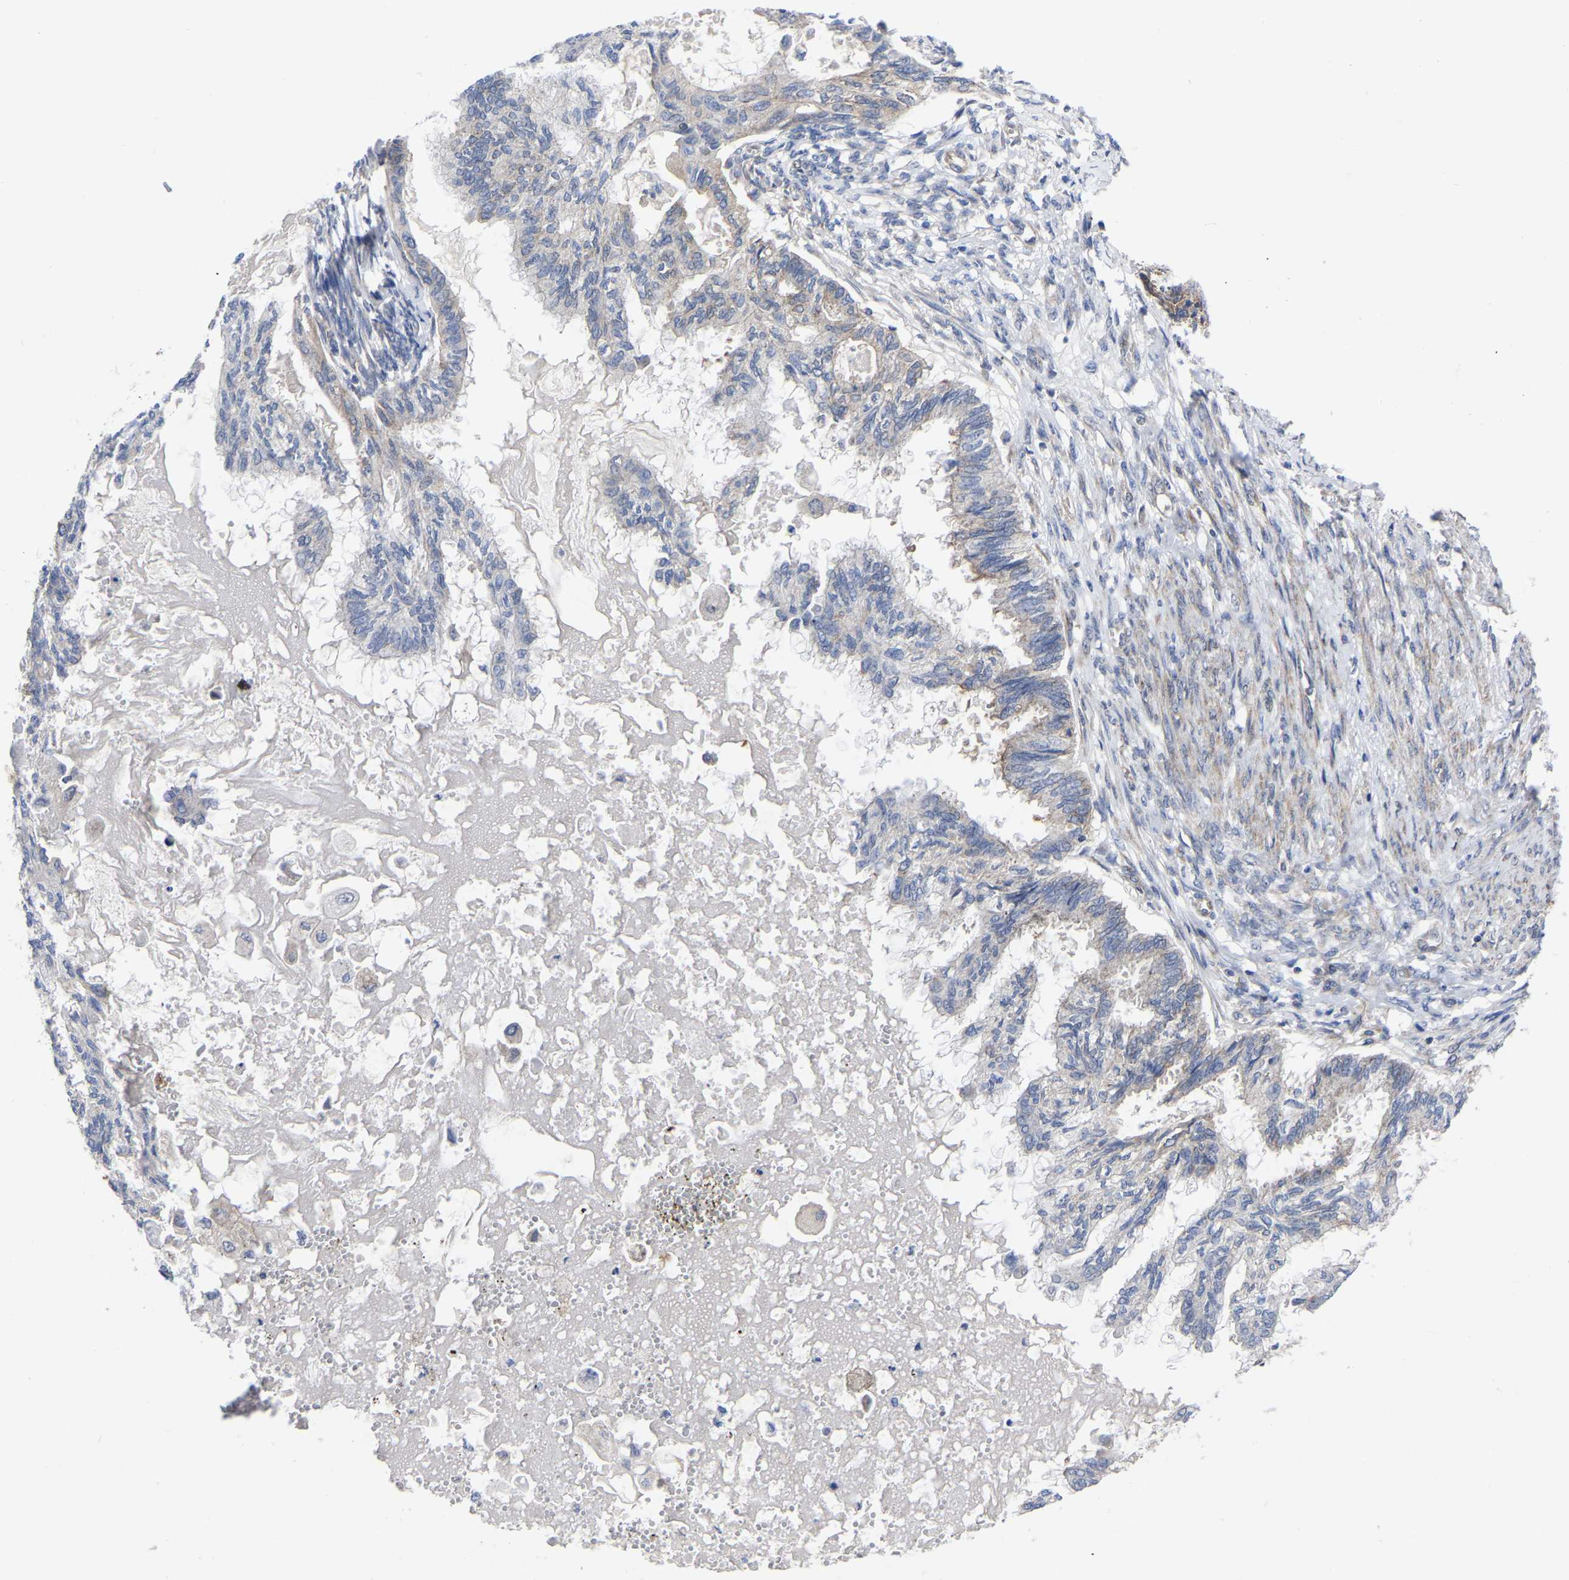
{"staining": {"intensity": "weak", "quantity": "<25%", "location": "cytoplasmic/membranous"}, "tissue": "cervical cancer", "cell_type": "Tumor cells", "image_type": "cancer", "snomed": [{"axis": "morphology", "description": "Normal tissue, NOS"}, {"axis": "morphology", "description": "Adenocarcinoma, NOS"}, {"axis": "topography", "description": "Cervix"}, {"axis": "topography", "description": "Endometrium"}], "caption": "Human cervical cancer (adenocarcinoma) stained for a protein using immunohistochemistry (IHC) reveals no expression in tumor cells.", "gene": "TCP1", "patient": {"sex": "female", "age": 86}}